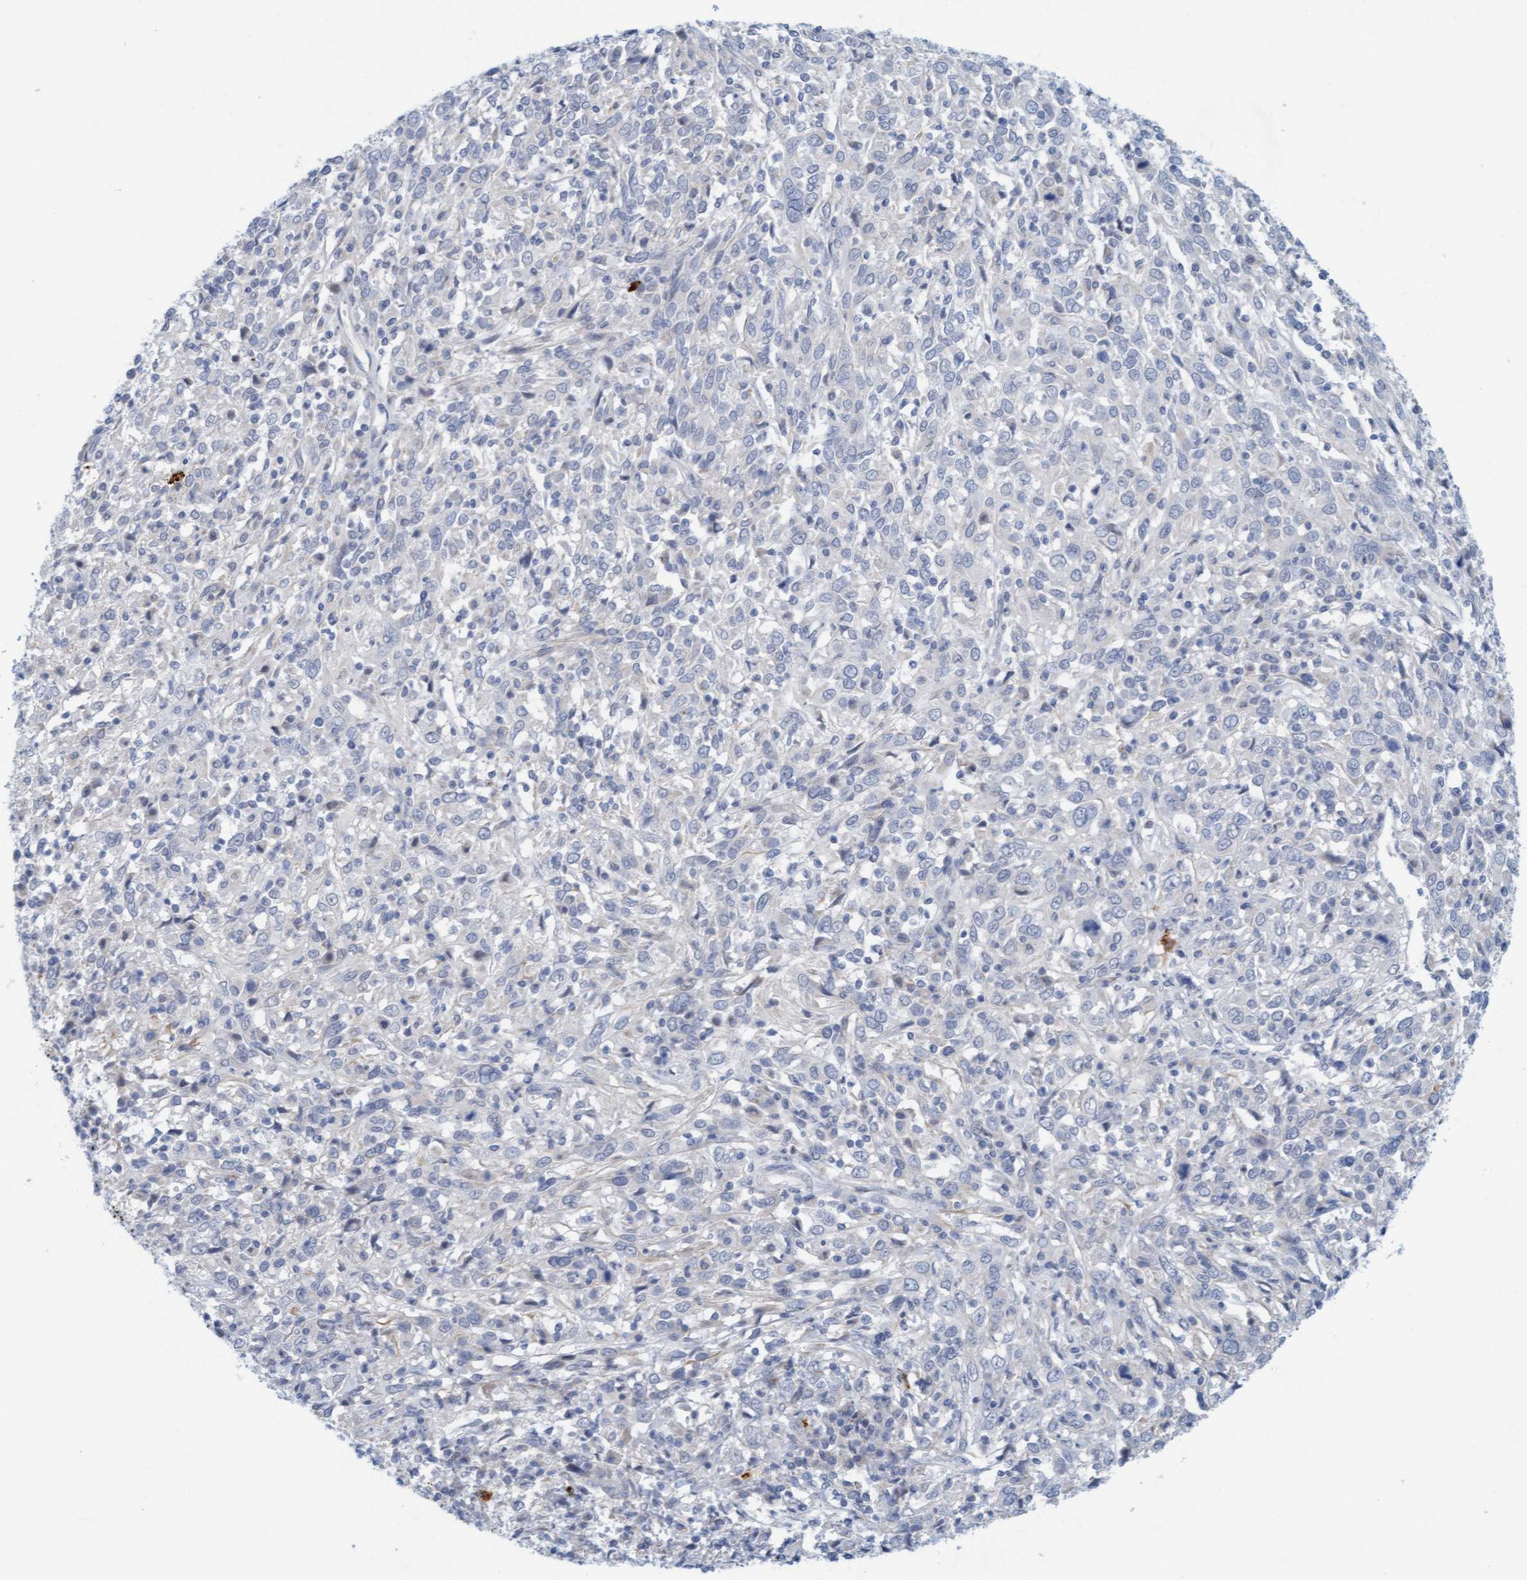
{"staining": {"intensity": "negative", "quantity": "none", "location": "none"}, "tissue": "cervical cancer", "cell_type": "Tumor cells", "image_type": "cancer", "snomed": [{"axis": "morphology", "description": "Squamous cell carcinoma, NOS"}, {"axis": "topography", "description": "Cervix"}], "caption": "An IHC photomicrograph of cervical cancer (squamous cell carcinoma) is shown. There is no staining in tumor cells of cervical cancer (squamous cell carcinoma). Nuclei are stained in blue.", "gene": "CPA3", "patient": {"sex": "female", "age": 46}}